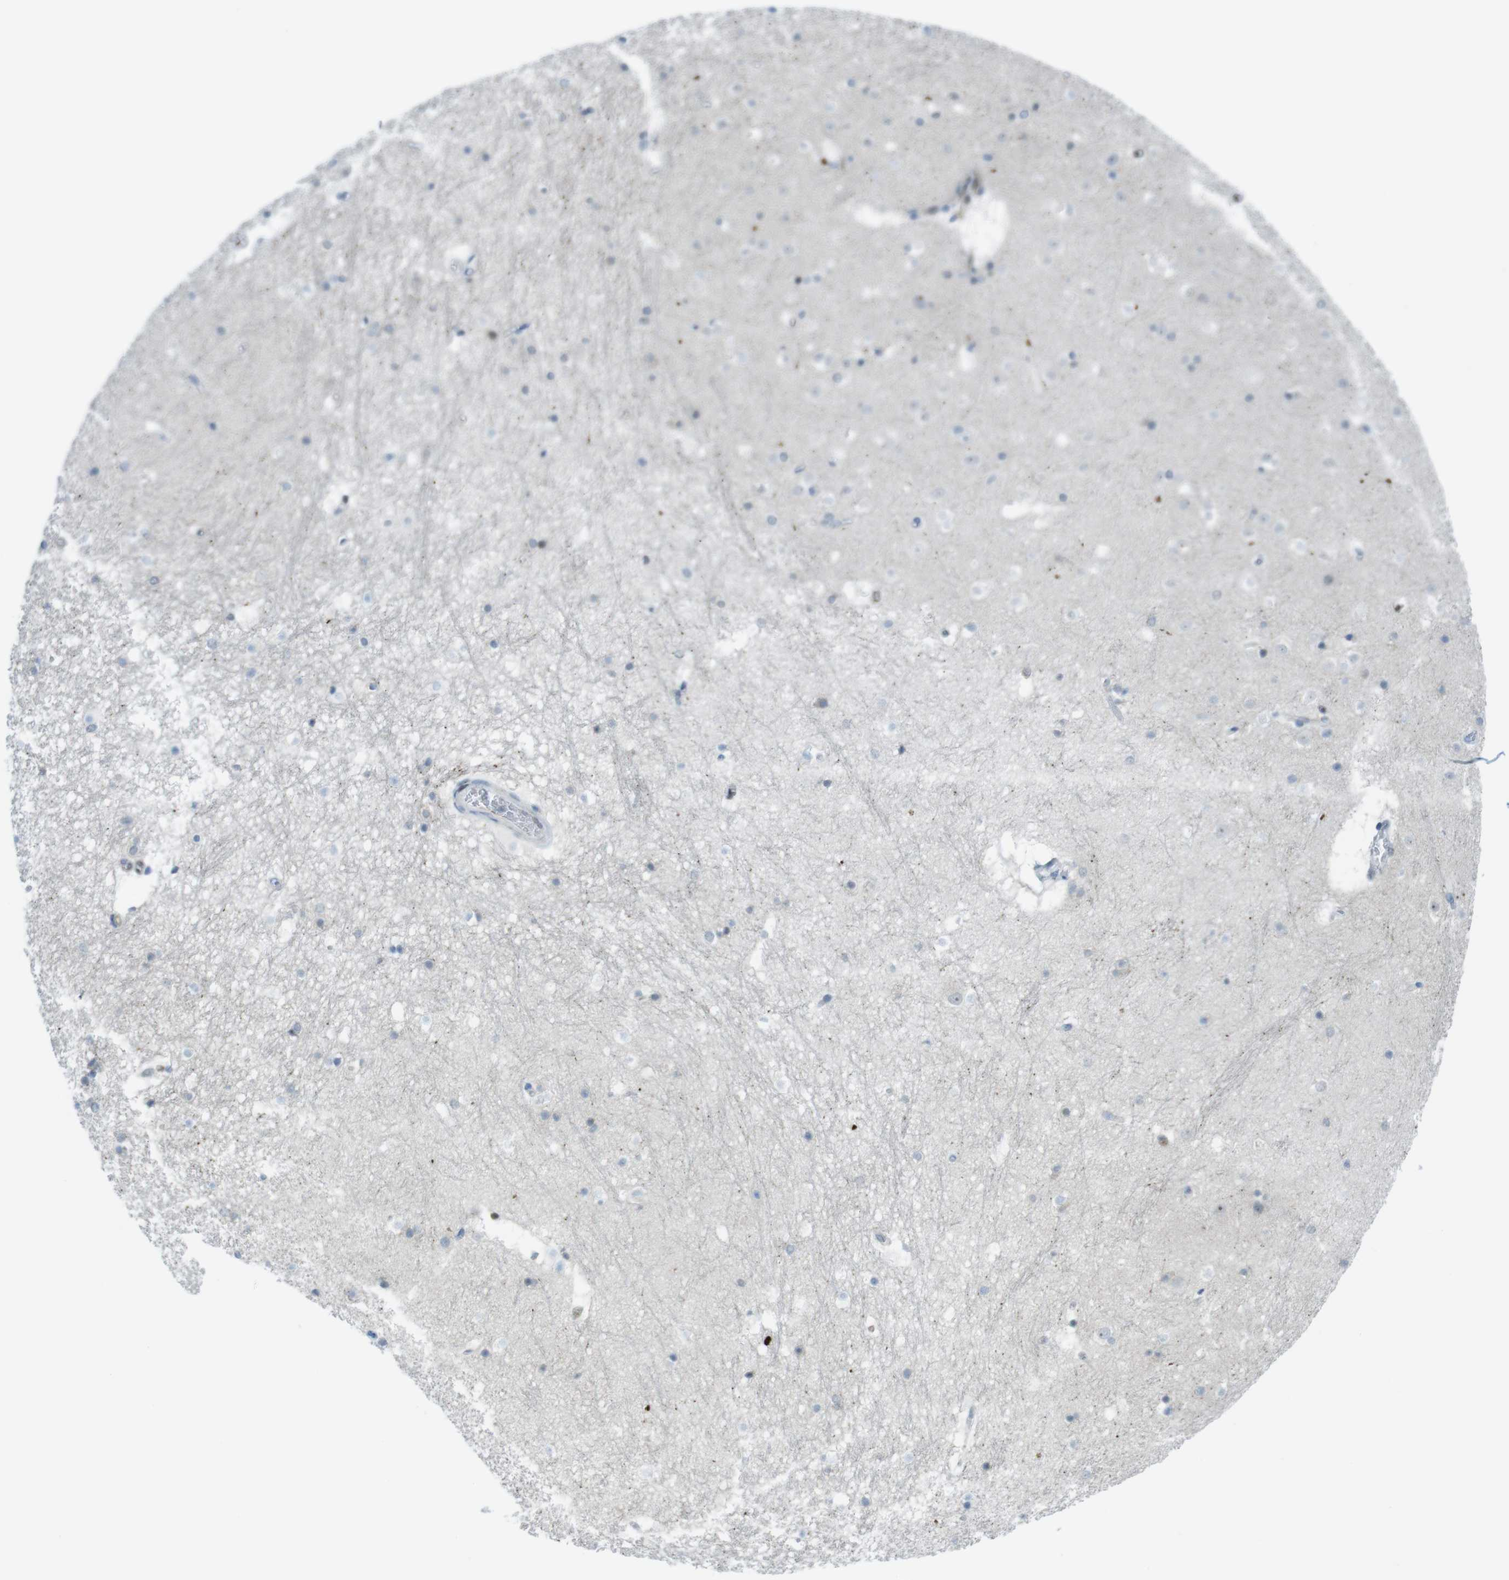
{"staining": {"intensity": "strong", "quantity": "<25%", "location": "nuclear"}, "tissue": "hippocampus", "cell_type": "Glial cells", "image_type": "normal", "snomed": [{"axis": "morphology", "description": "Normal tissue, NOS"}, {"axis": "topography", "description": "Hippocampus"}], "caption": "The micrograph exhibits staining of normal hippocampus, revealing strong nuclear protein expression (brown color) within glial cells.", "gene": "UBB", "patient": {"sex": "male", "age": 45}}